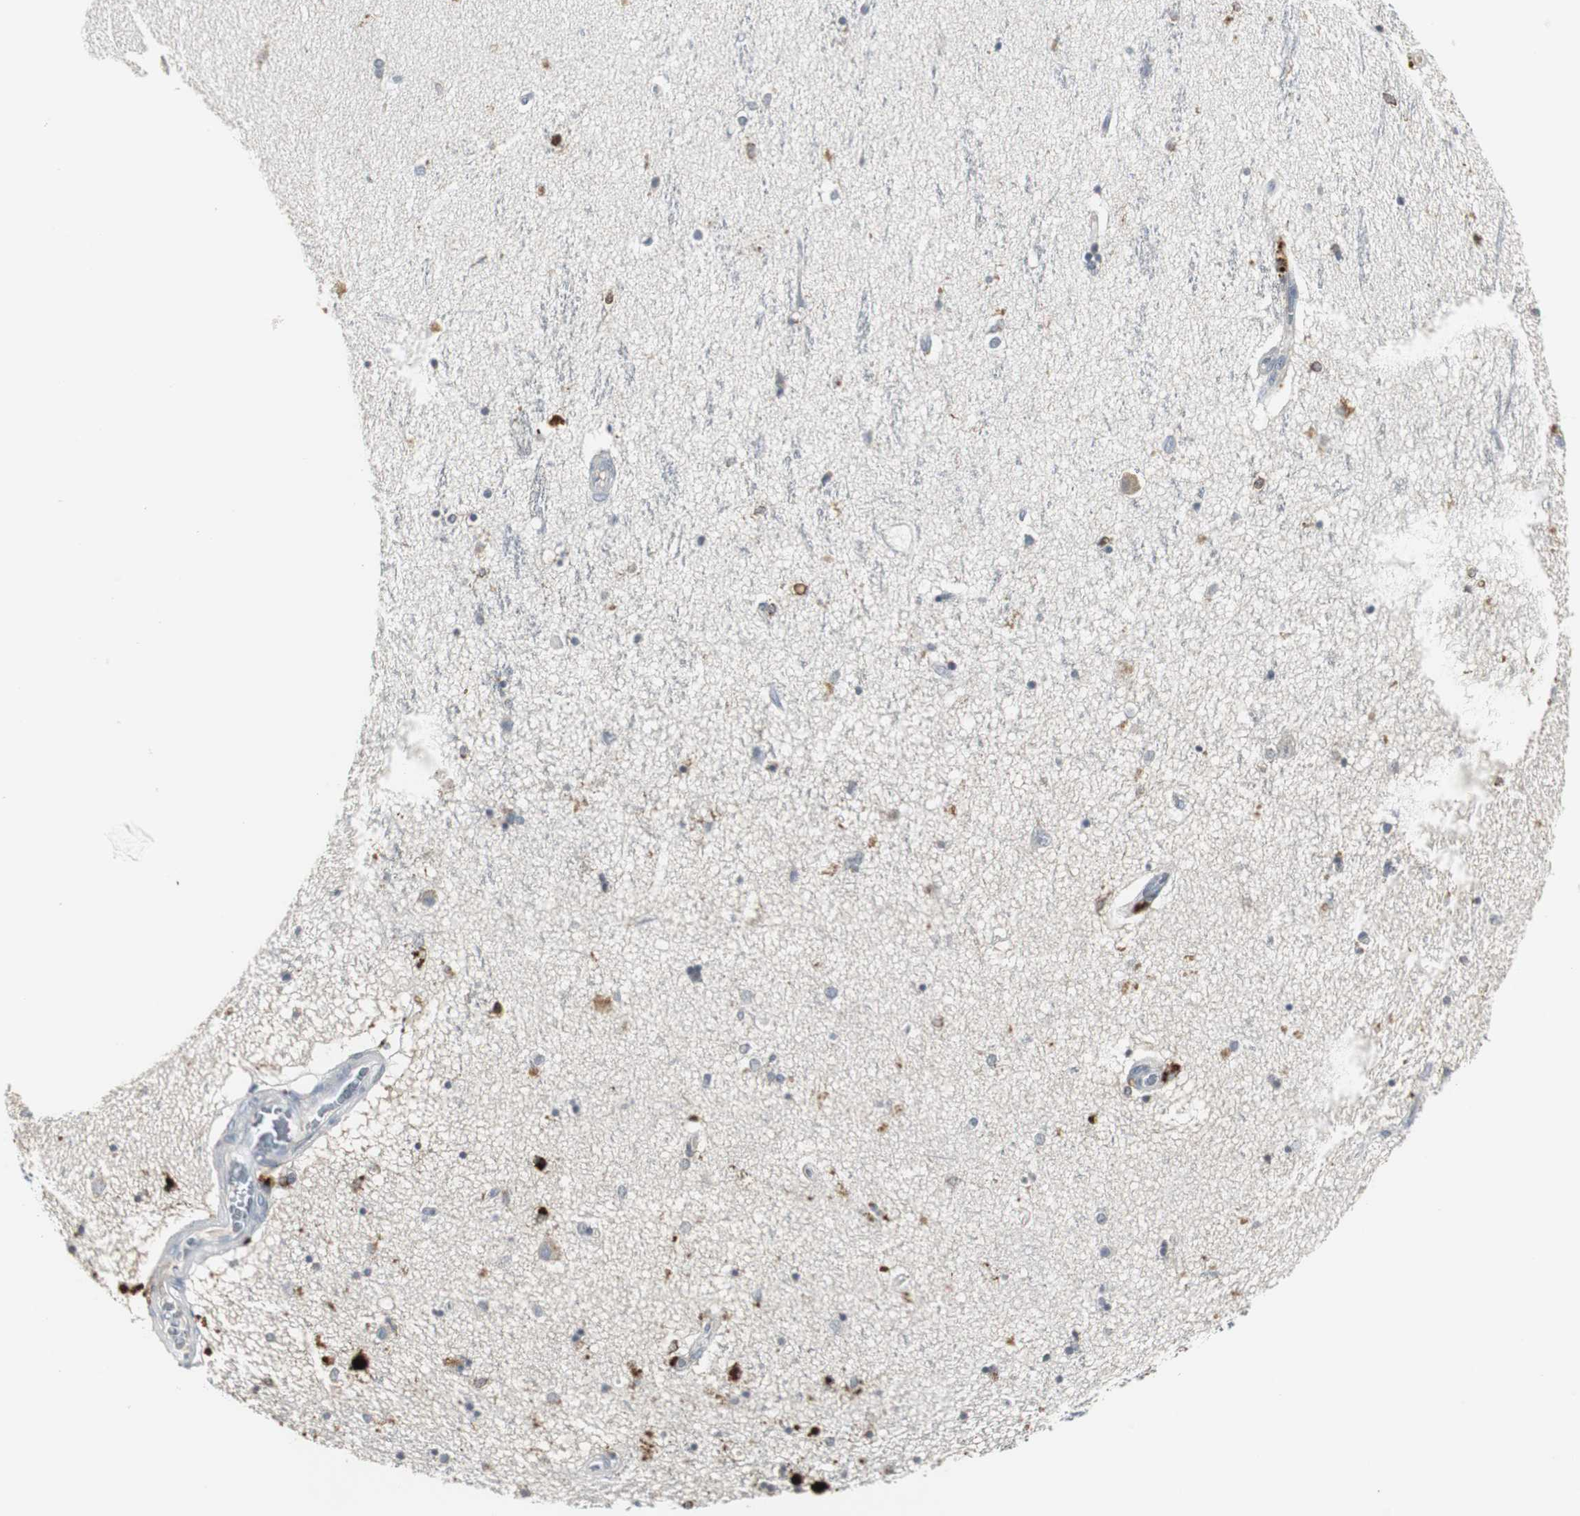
{"staining": {"intensity": "strong", "quantity": "<25%", "location": "cytoplasmic/membranous"}, "tissue": "hippocampus", "cell_type": "Glial cells", "image_type": "normal", "snomed": [{"axis": "morphology", "description": "Normal tissue, NOS"}, {"axis": "topography", "description": "Hippocampus"}], "caption": "This micrograph shows normal hippocampus stained with IHC to label a protein in brown. The cytoplasmic/membranous of glial cells show strong positivity for the protein. Nuclei are counter-stained blue.", "gene": "PI15", "patient": {"sex": "female", "age": 54}}